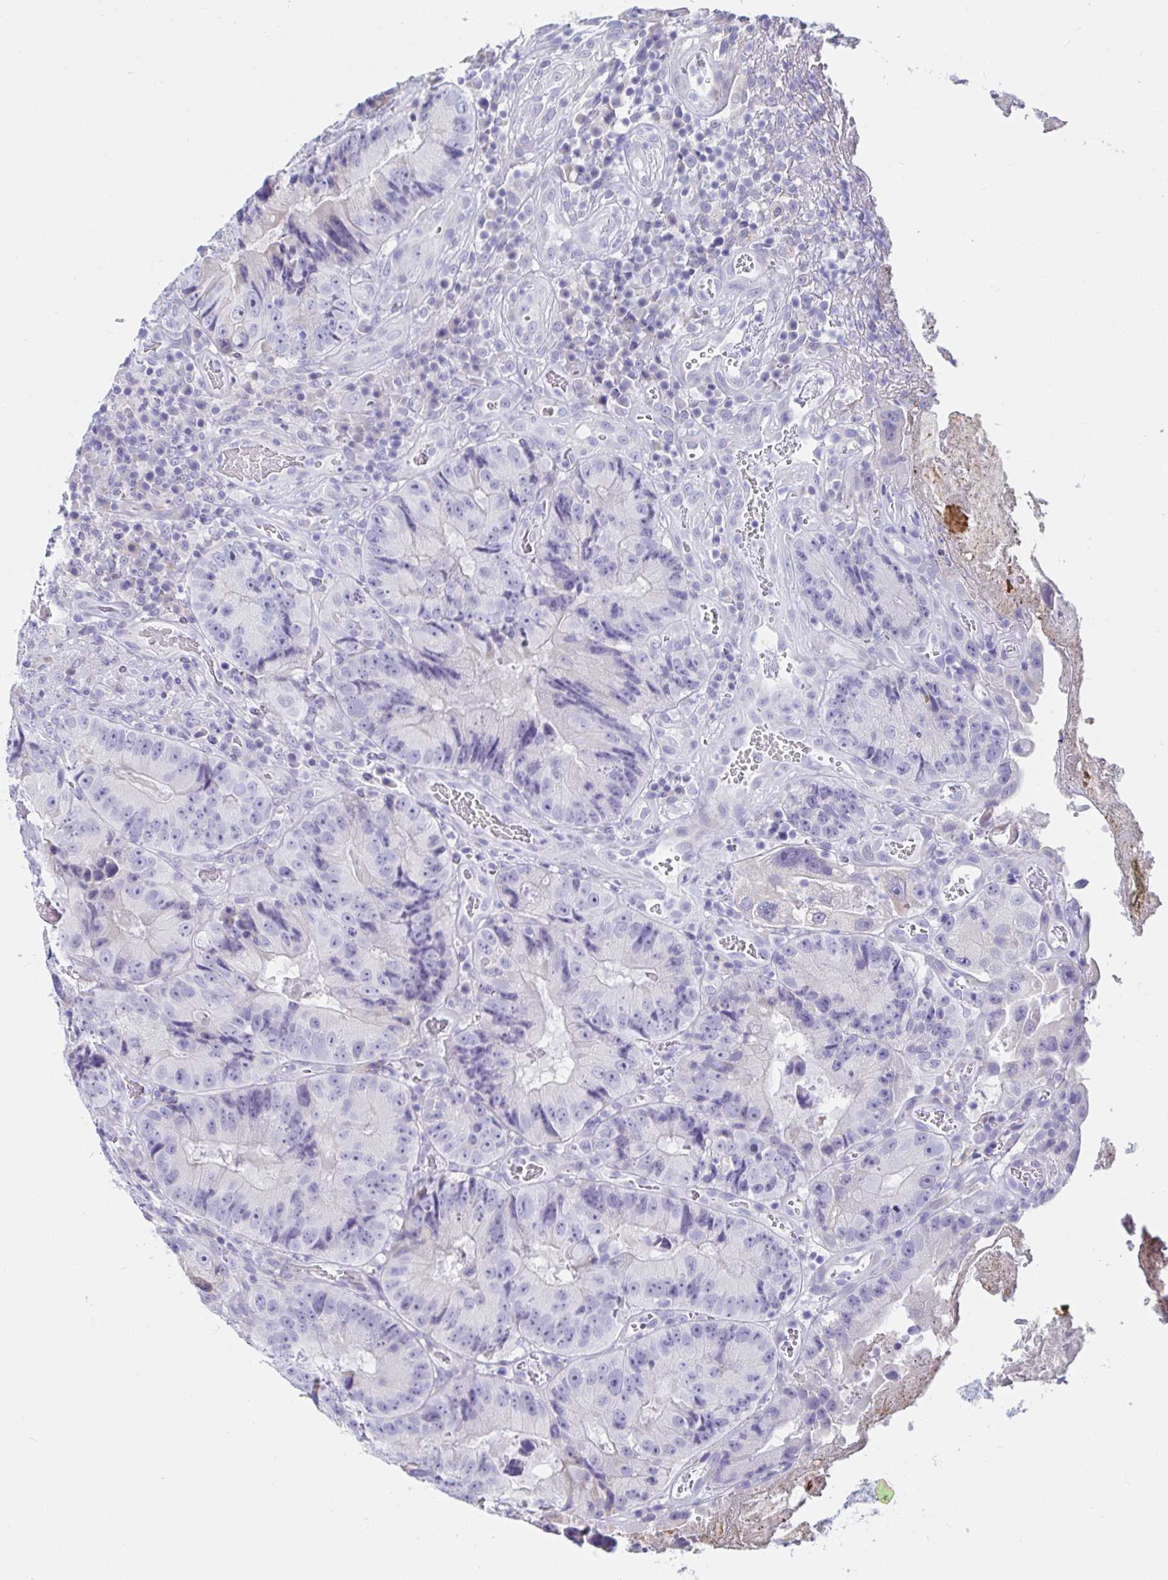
{"staining": {"intensity": "negative", "quantity": "none", "location": "none"}, "tissue": "colorectal cancer", "cell_type": "Tumor cells", "image_type": "cancer", "snomed": [{"axis": "morphology", "description": "Adenocarcinoma, NOS"}, {"axis": "topography", "description": "Colon"}], "caption": "IHC histopathology image of neoplastic tissue: human colorectal cancer stained with DAB displays no significant protein staining in tumor cells.", "gene": "C4orf17", "patient": {"sex": "female", "age": 86}}